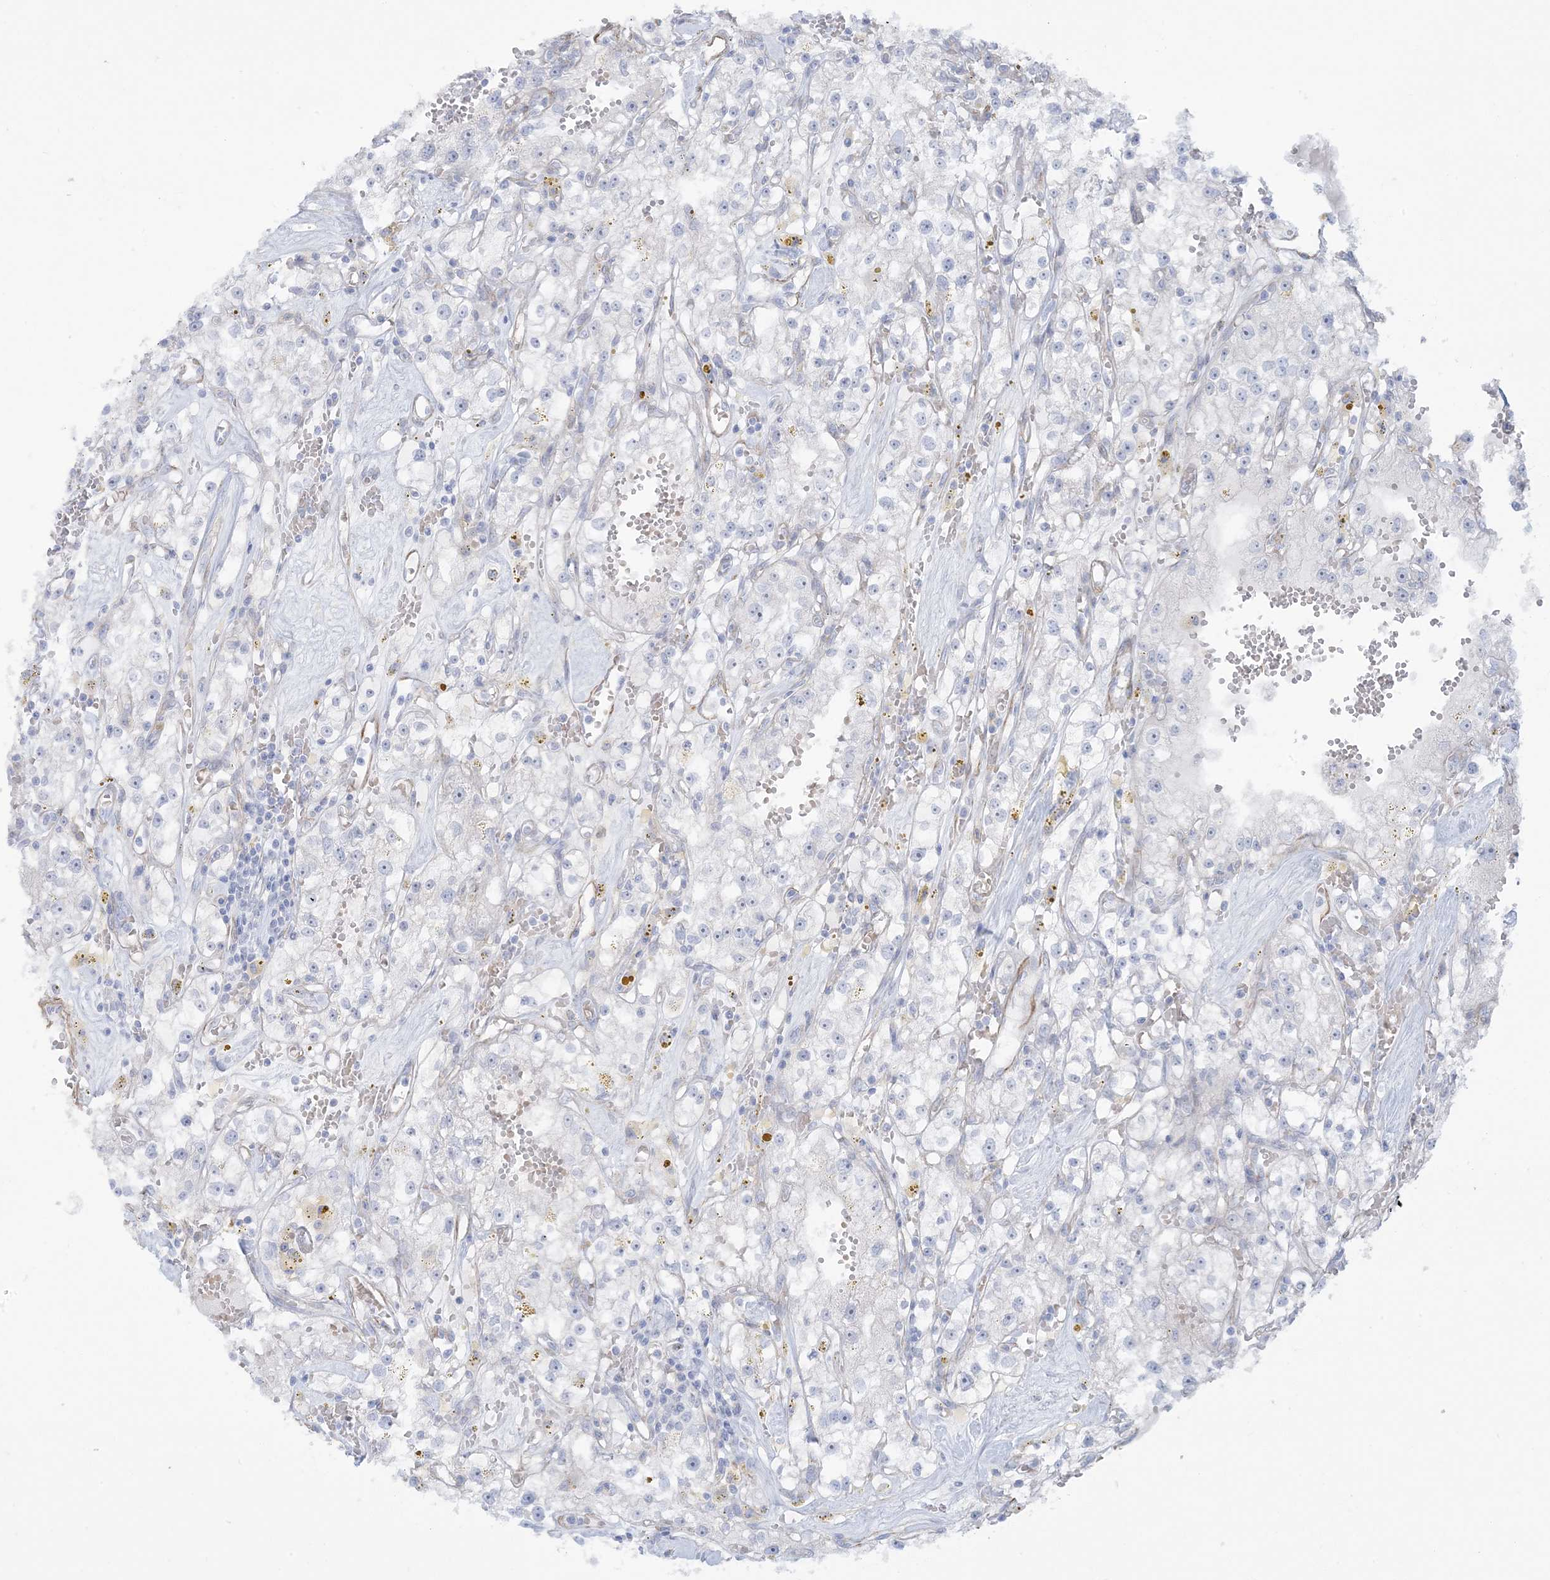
{"staining": {"intensity": "negative", "quantity": "none", "location": "none"}, "tissue": "renal cancer", "cell_type": "Tumor cells", "image_type": "cancer", "snomed": [{"axis": "morphology", "description": "Adenocarcinoma, NOS"}, {"axis": "topography", "description": "Kidney"}], "caption": "The image demonstrates no significant expression in tumor cells of renal cancer (adenocarcinoma).", "gene": "AGXT", "patient": {"sex": "male", "age": 56}}